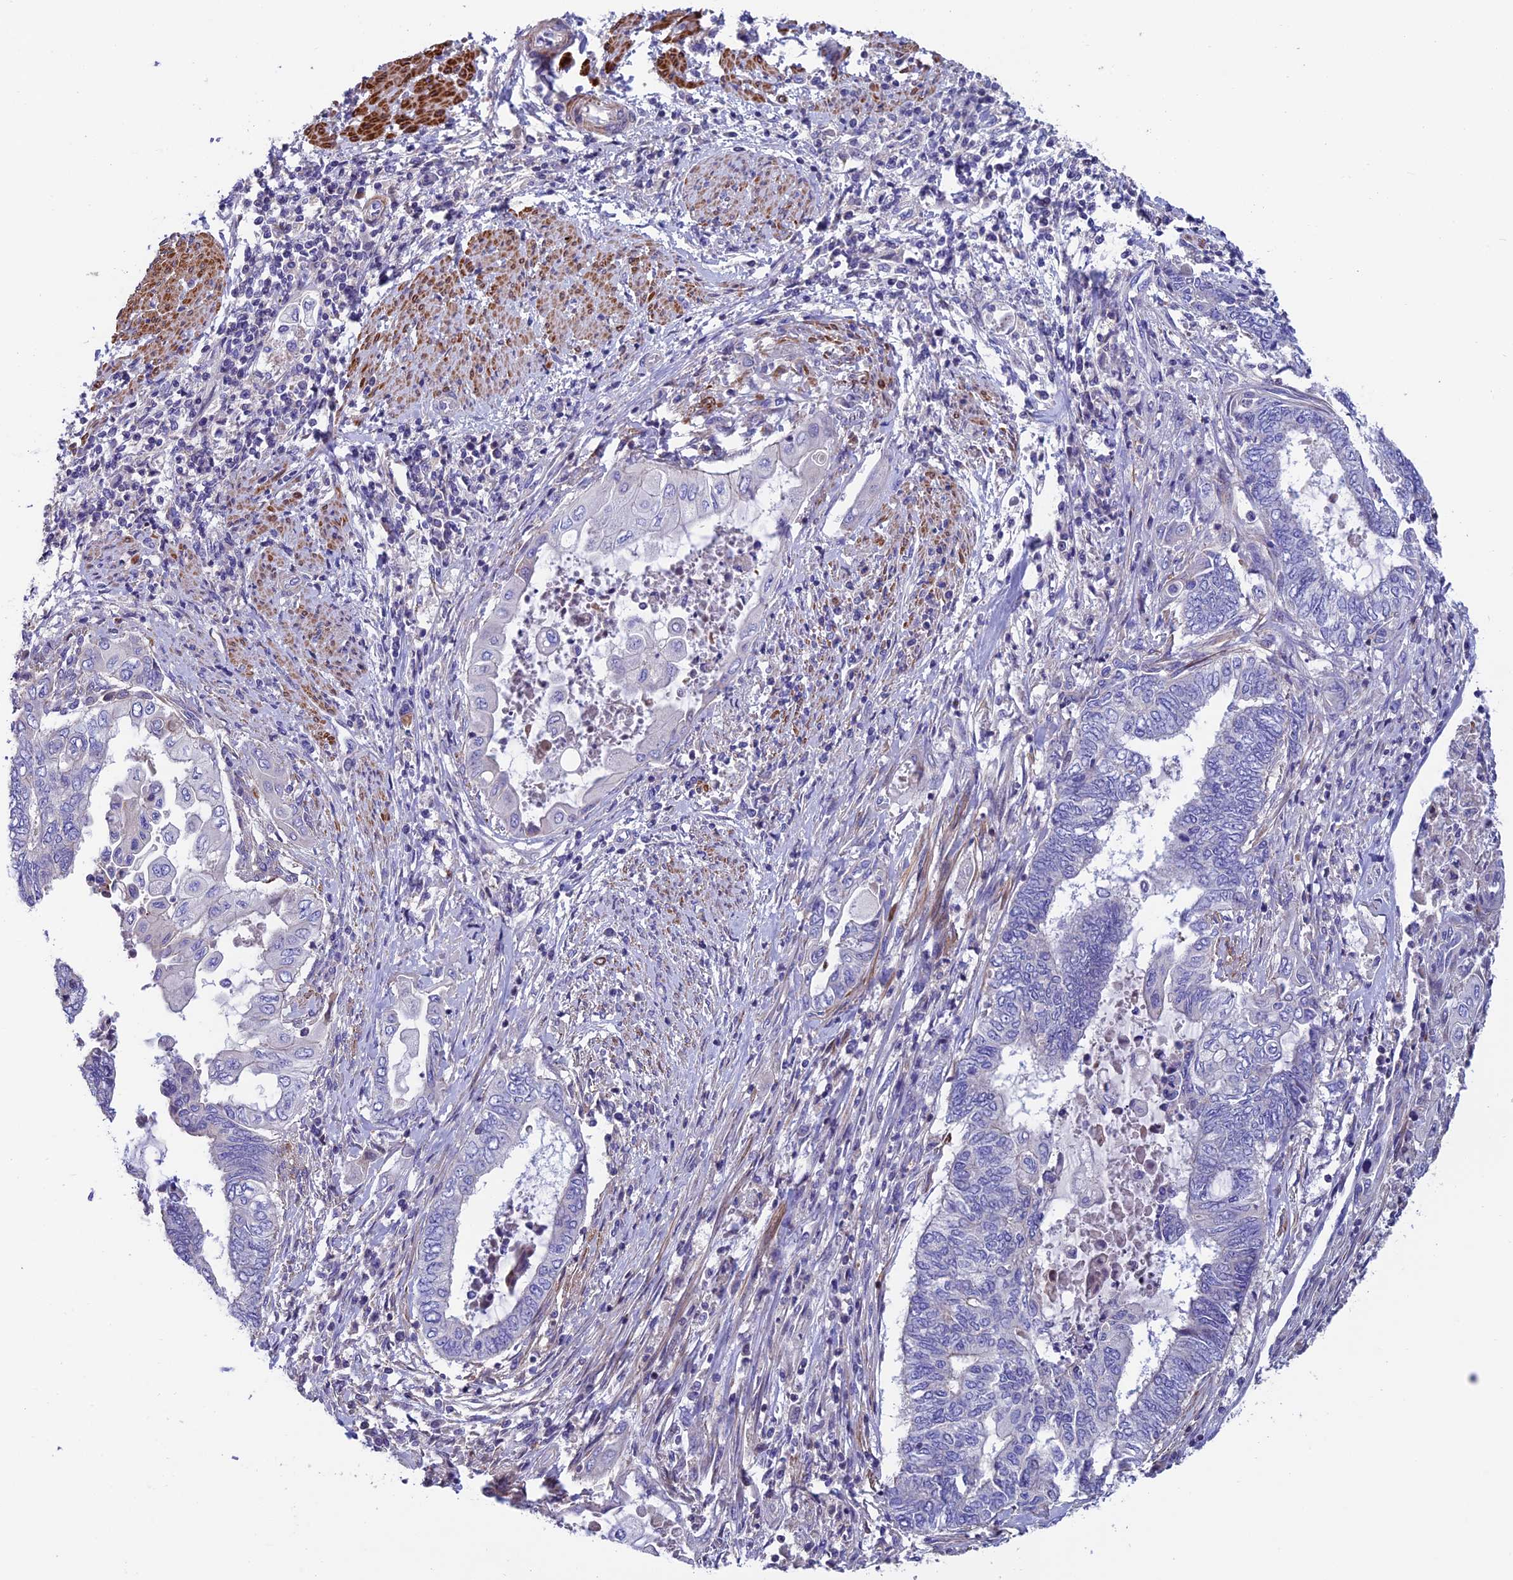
{"staining": {"intensity": "negative", "quantity": "none", "location": "none"}, "tissue": "endometrial cancer", "cell_type": "Tumor cells", "image_type": "cancer", "snomed": [{"axis": "morphology", "description": "Adenocarcinoma, NOS"}, {"axis": "topography", "description": "Uterus"}, {"axis": "topography", "description": "Endometrium"}], "caption": "Immunohistochemical staining of adenocarcinoma (endometrial) displays no significant staining in tumor cells.", "gene": "FAM178B", "patient": {"sex": "female", "age": 70}}